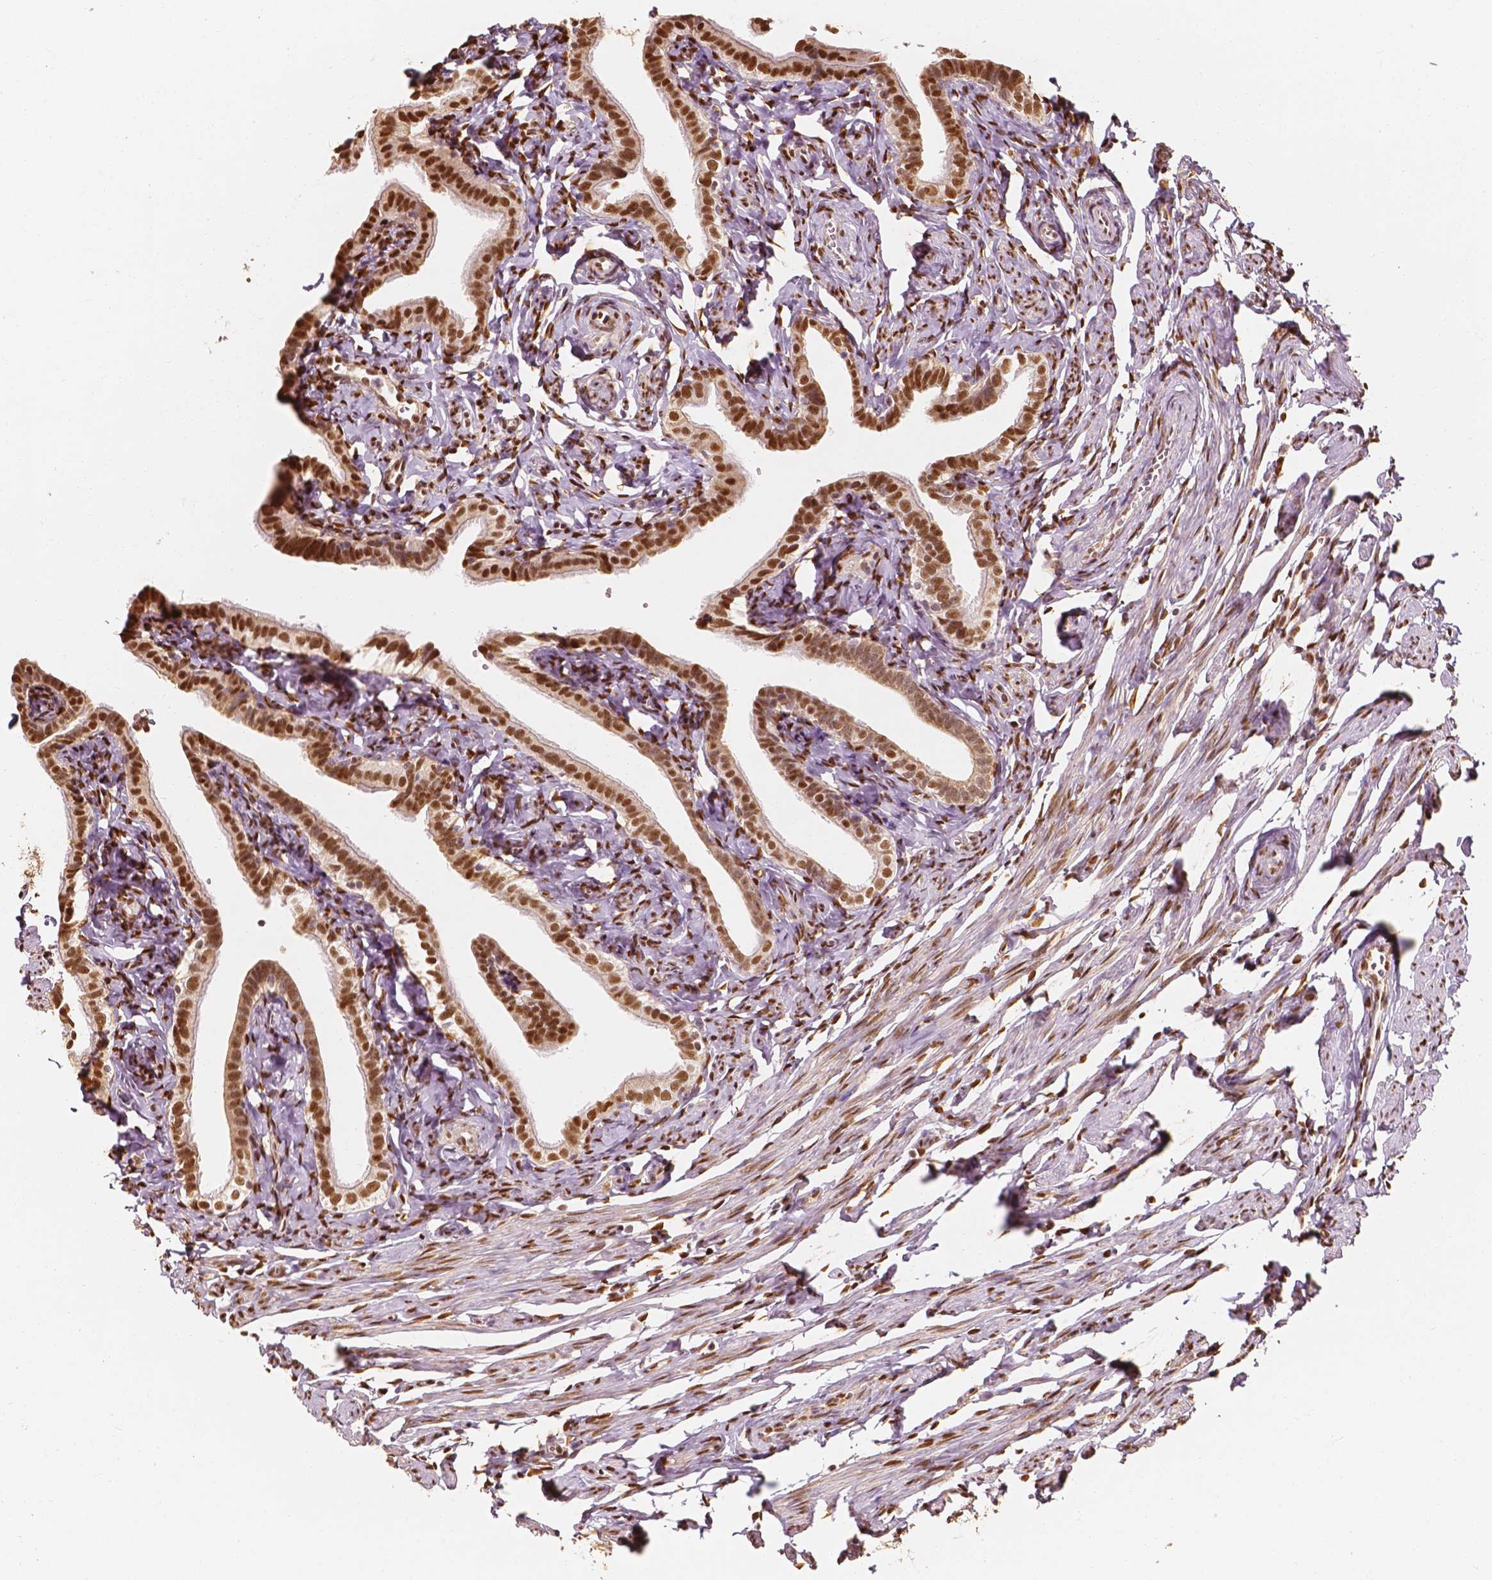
{"staining": {"intensity": "moderate", "quantity": ">75%", "location": "nuclear"}, "tissue": "fallopian tube", "cell_type": "Glandular cells", "image_type": "normal", "snomed": [{"axis": "morphology", "description": "Normal tissue, NOS"}, {"axis": "topography", "description": "Fallopian tube"}], "caption": "This photomicrograph exhibits IHC staining of benign human fallopian tube, with medium moderate nuclear expression in about >75% of glandular cells.", "gene": "TBC1D17", "patient": {"sex": "female", "age": 41}}